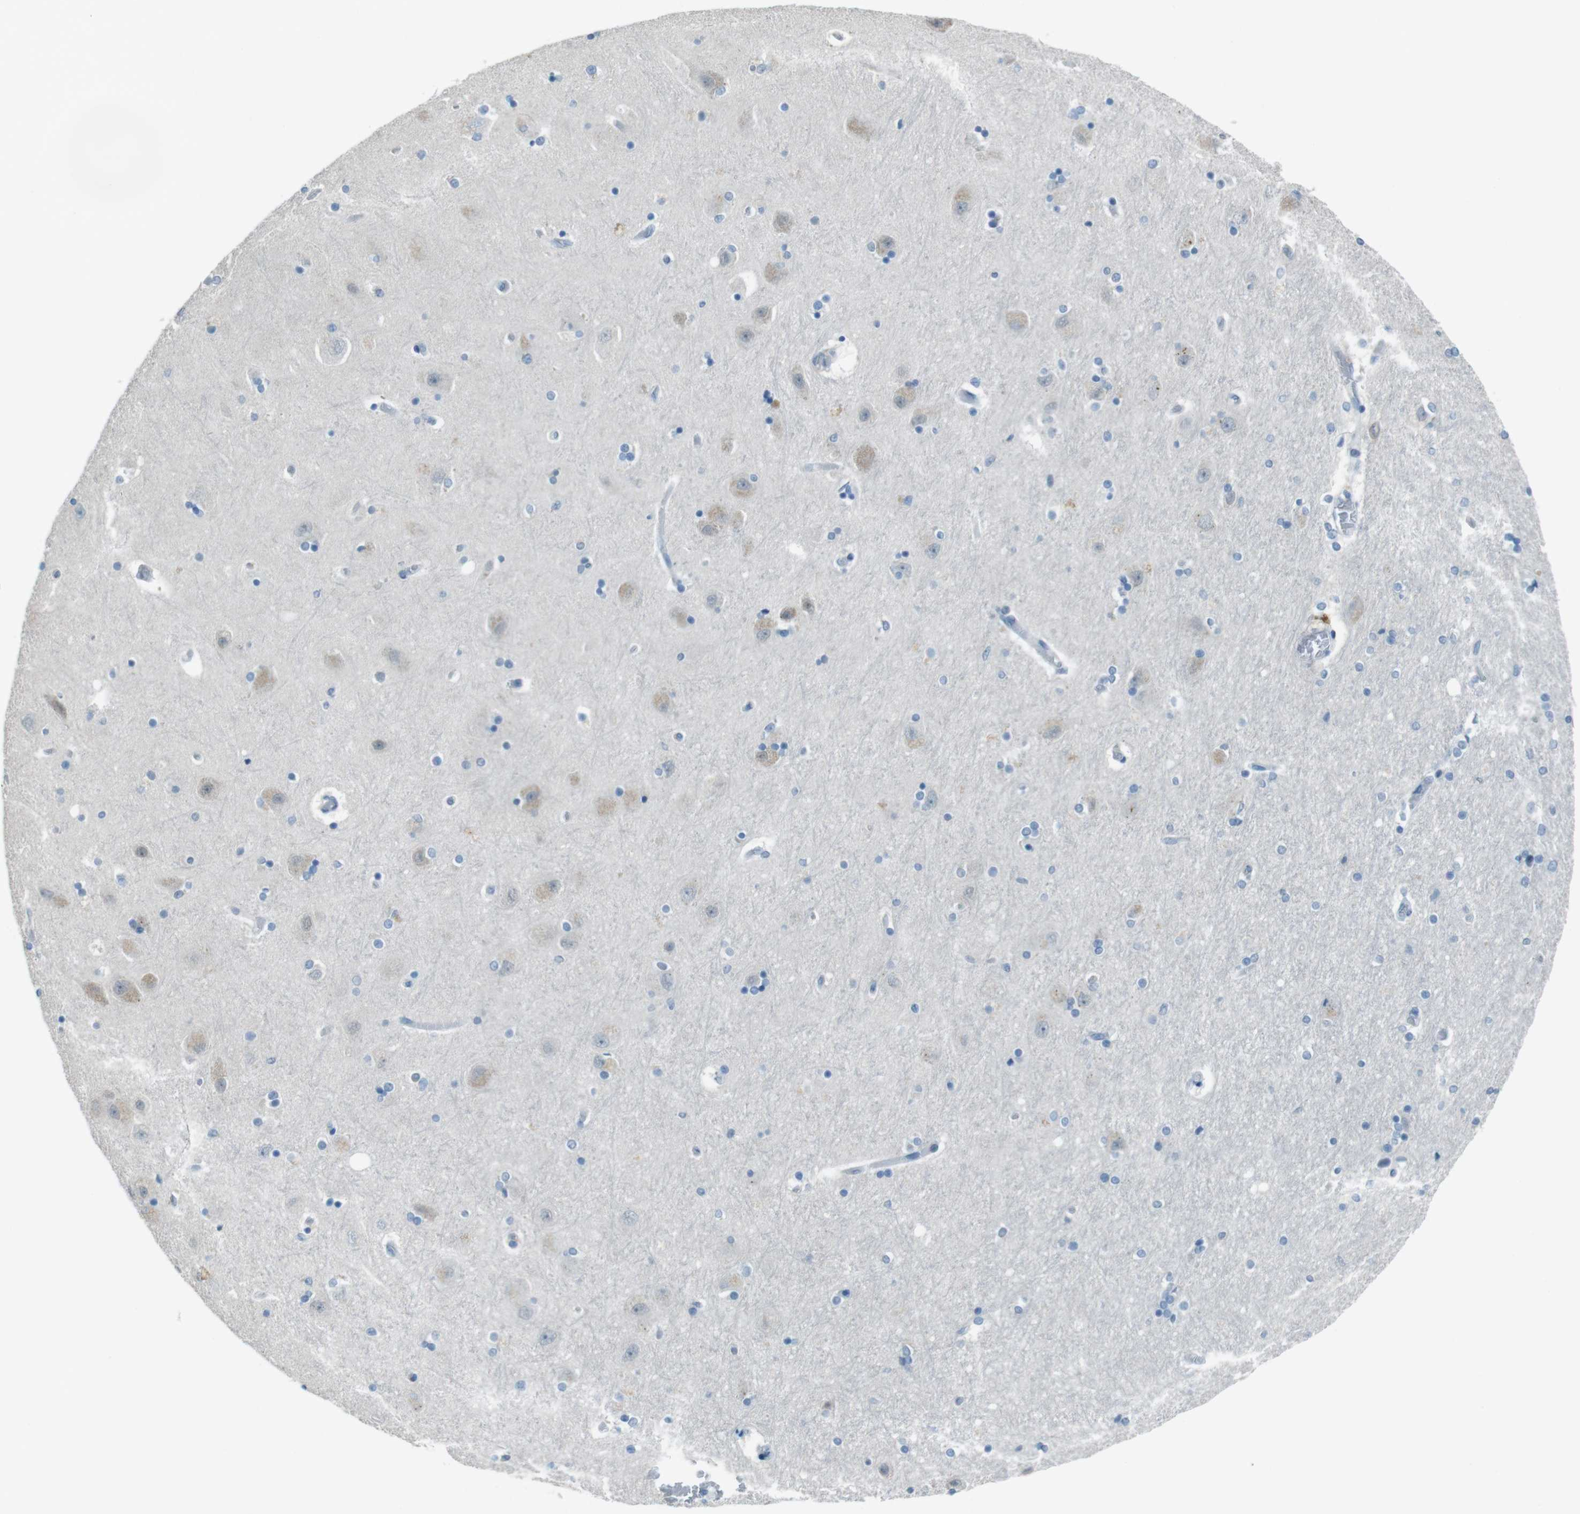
{"staining": {"intensity": "negative", "quantity": "none", "location": "none"}, "tissue": "hippocampus", "cell_type": "Glial cells", "image_type": "normal", "snomed": [{"axis": "morphology", "description": "Normal tissue, NOS"}, {"axis": "topography", "description": "Hippocampus"}], "caption": "This is an immunohistochemistry (IHC) image of benign hippocampus. There is no expression in glial cells.", "gene": "ENTPD7", "patient": {"sex": "female", "age": 54}}